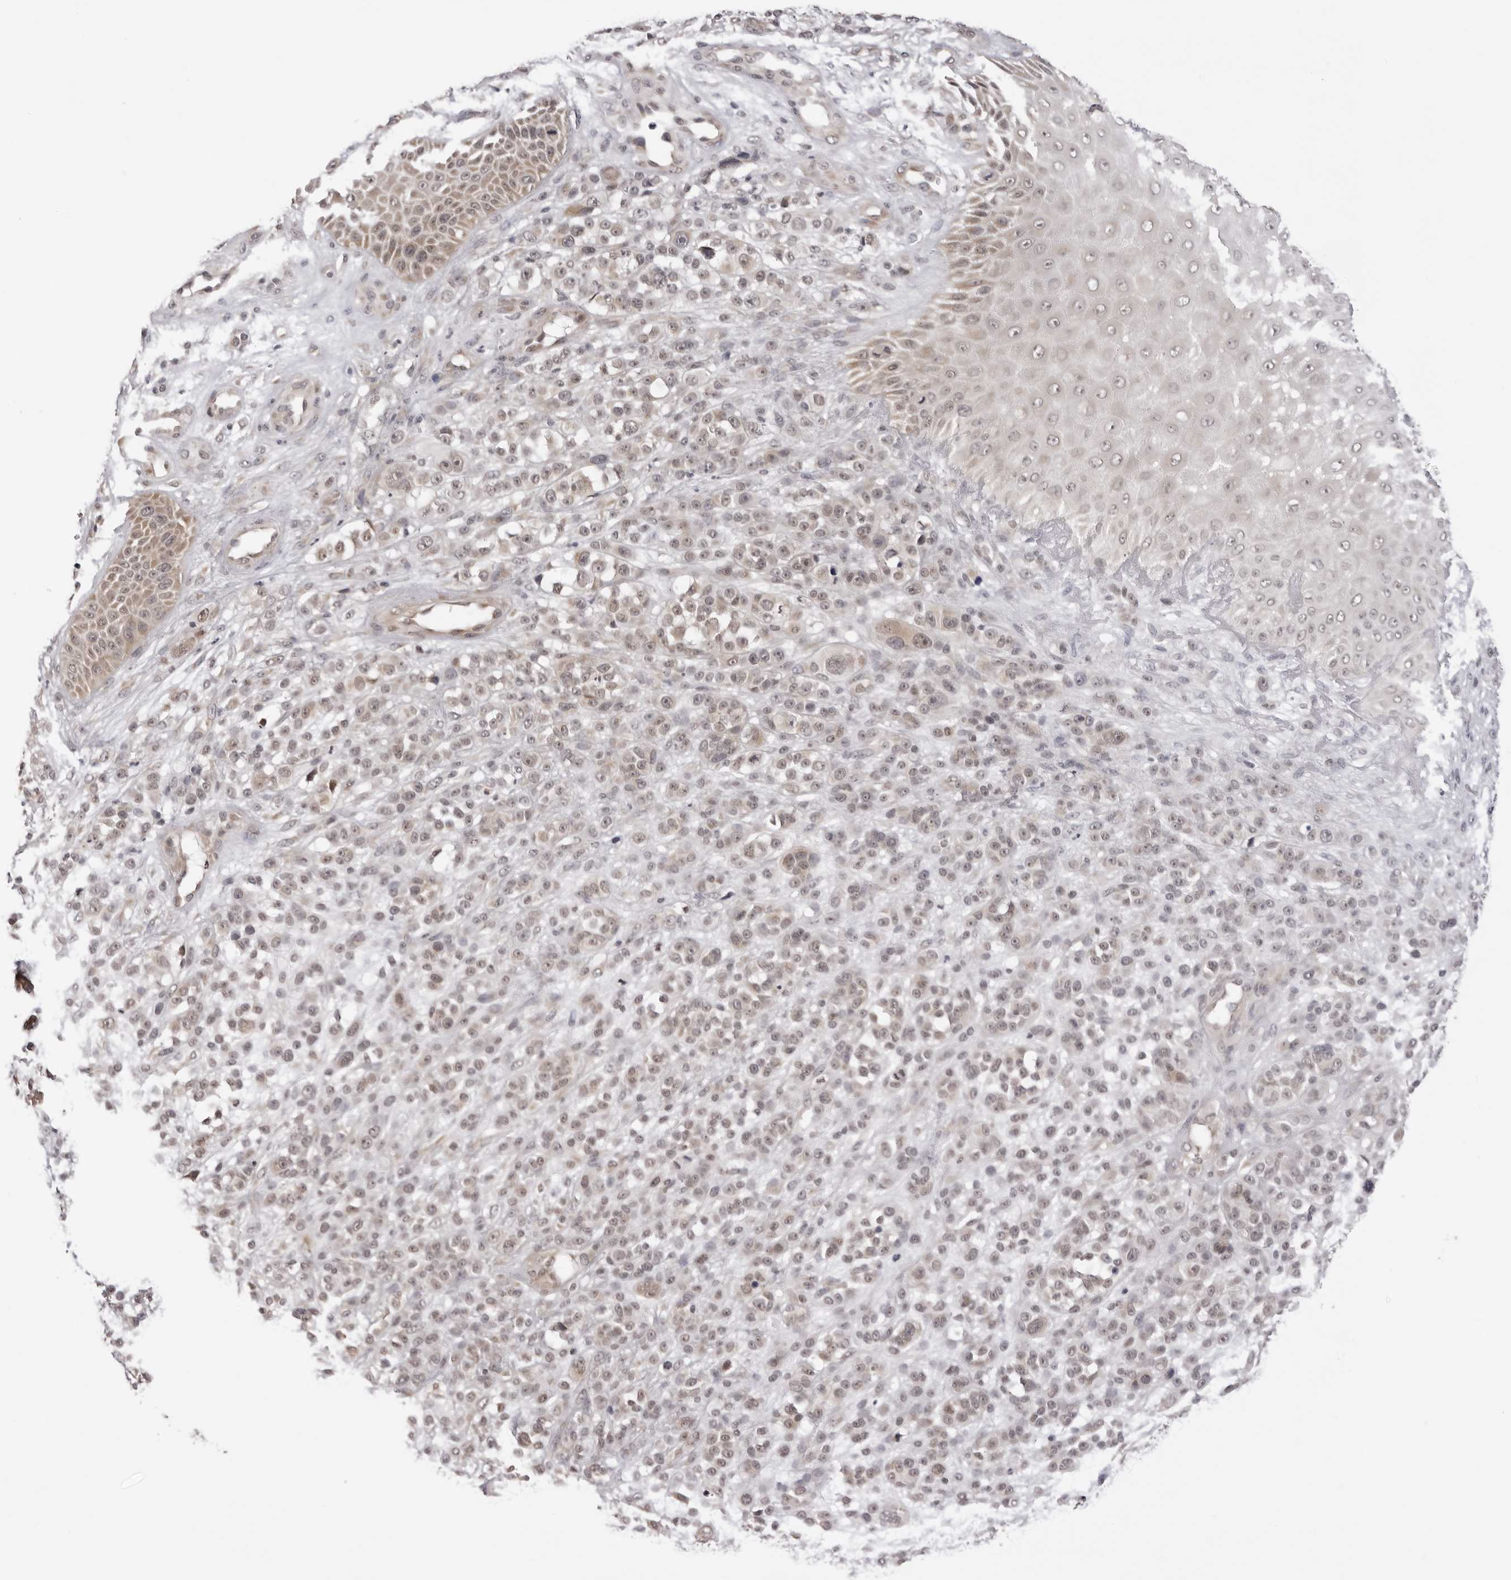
{"staining": {"intensity": "weak", "quantity": "25%-75%", "location": "cytoplasmic/membranous"}, "tissue": "melanoma", "cell_type": "Tumor cells", "image_type": "cancer", "snomed": [{"axis": "morphology", "description": "Malignant melanoma, NOS"}, {"axis": "topography", "description": "Skin"}], "caption": "Melanoma stained for a protein shows weak cytoplasmic/membranous positivity in tumor cells.", "gene": "ZC3H11A", "patient": {"sex": "female", "age": 55}}